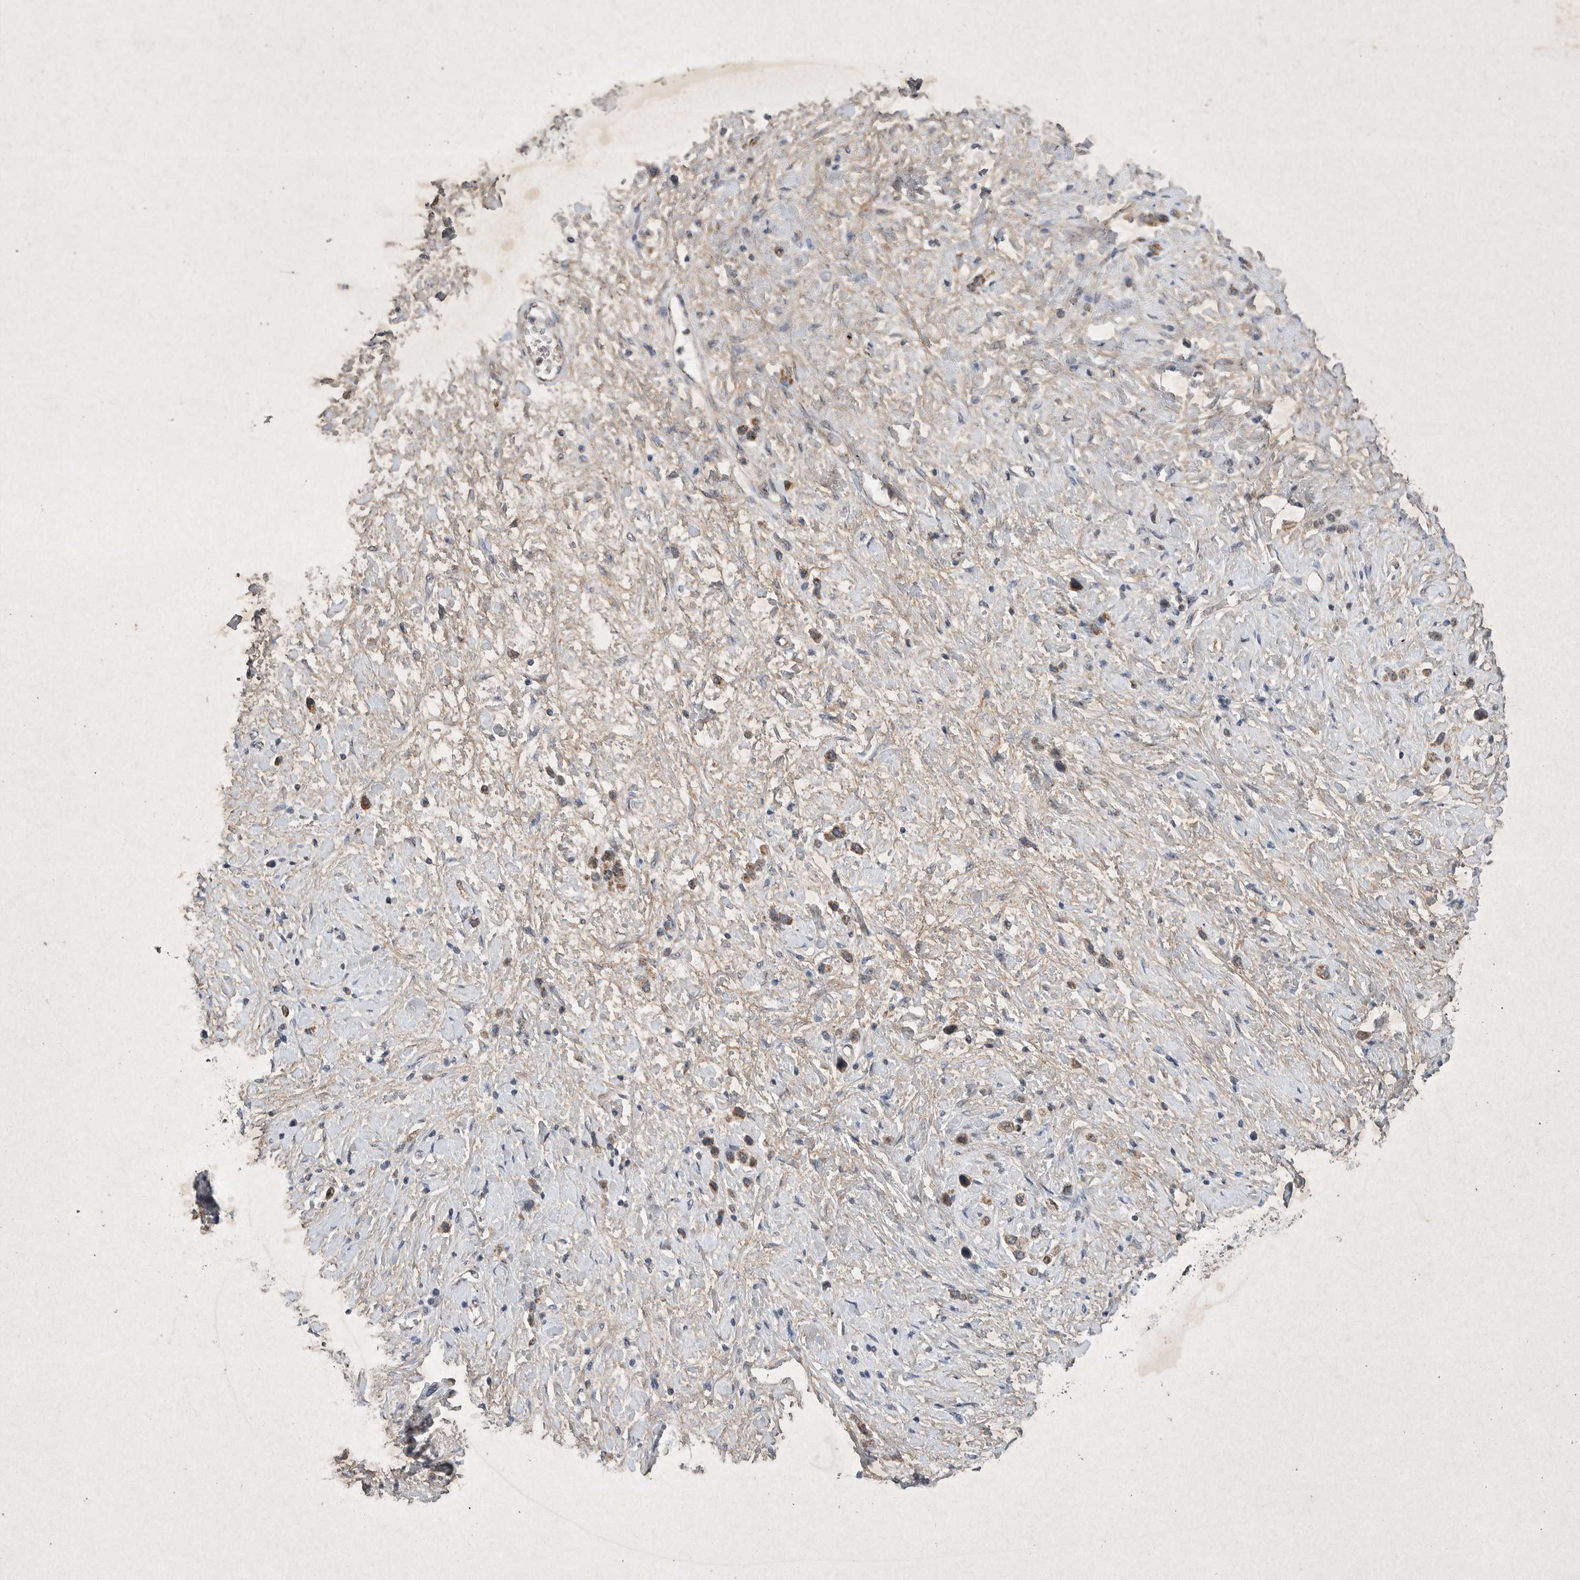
{"staining": {"intensity": "strong", "quantity": ">75%", "location": "cytoplasmic/membranous"}, "tissue": "stomach cancer", "cell_type": "Tumor cells", "image_type": "cancer", "snomed": [{"axis": "morphology", "description": "Adenocarcinoma, NOS"}, {"axis": "topography", "description": "Stomach"}], "caption": "Adenocarcinoma (stomach) was stained to show a protein in brown. There is high levels of strong cytoplasmic/membranous positivity in approximately >75% of tumor cells.", "gene": "DDR1", "patient": {"sex": "female", "age": 65}}